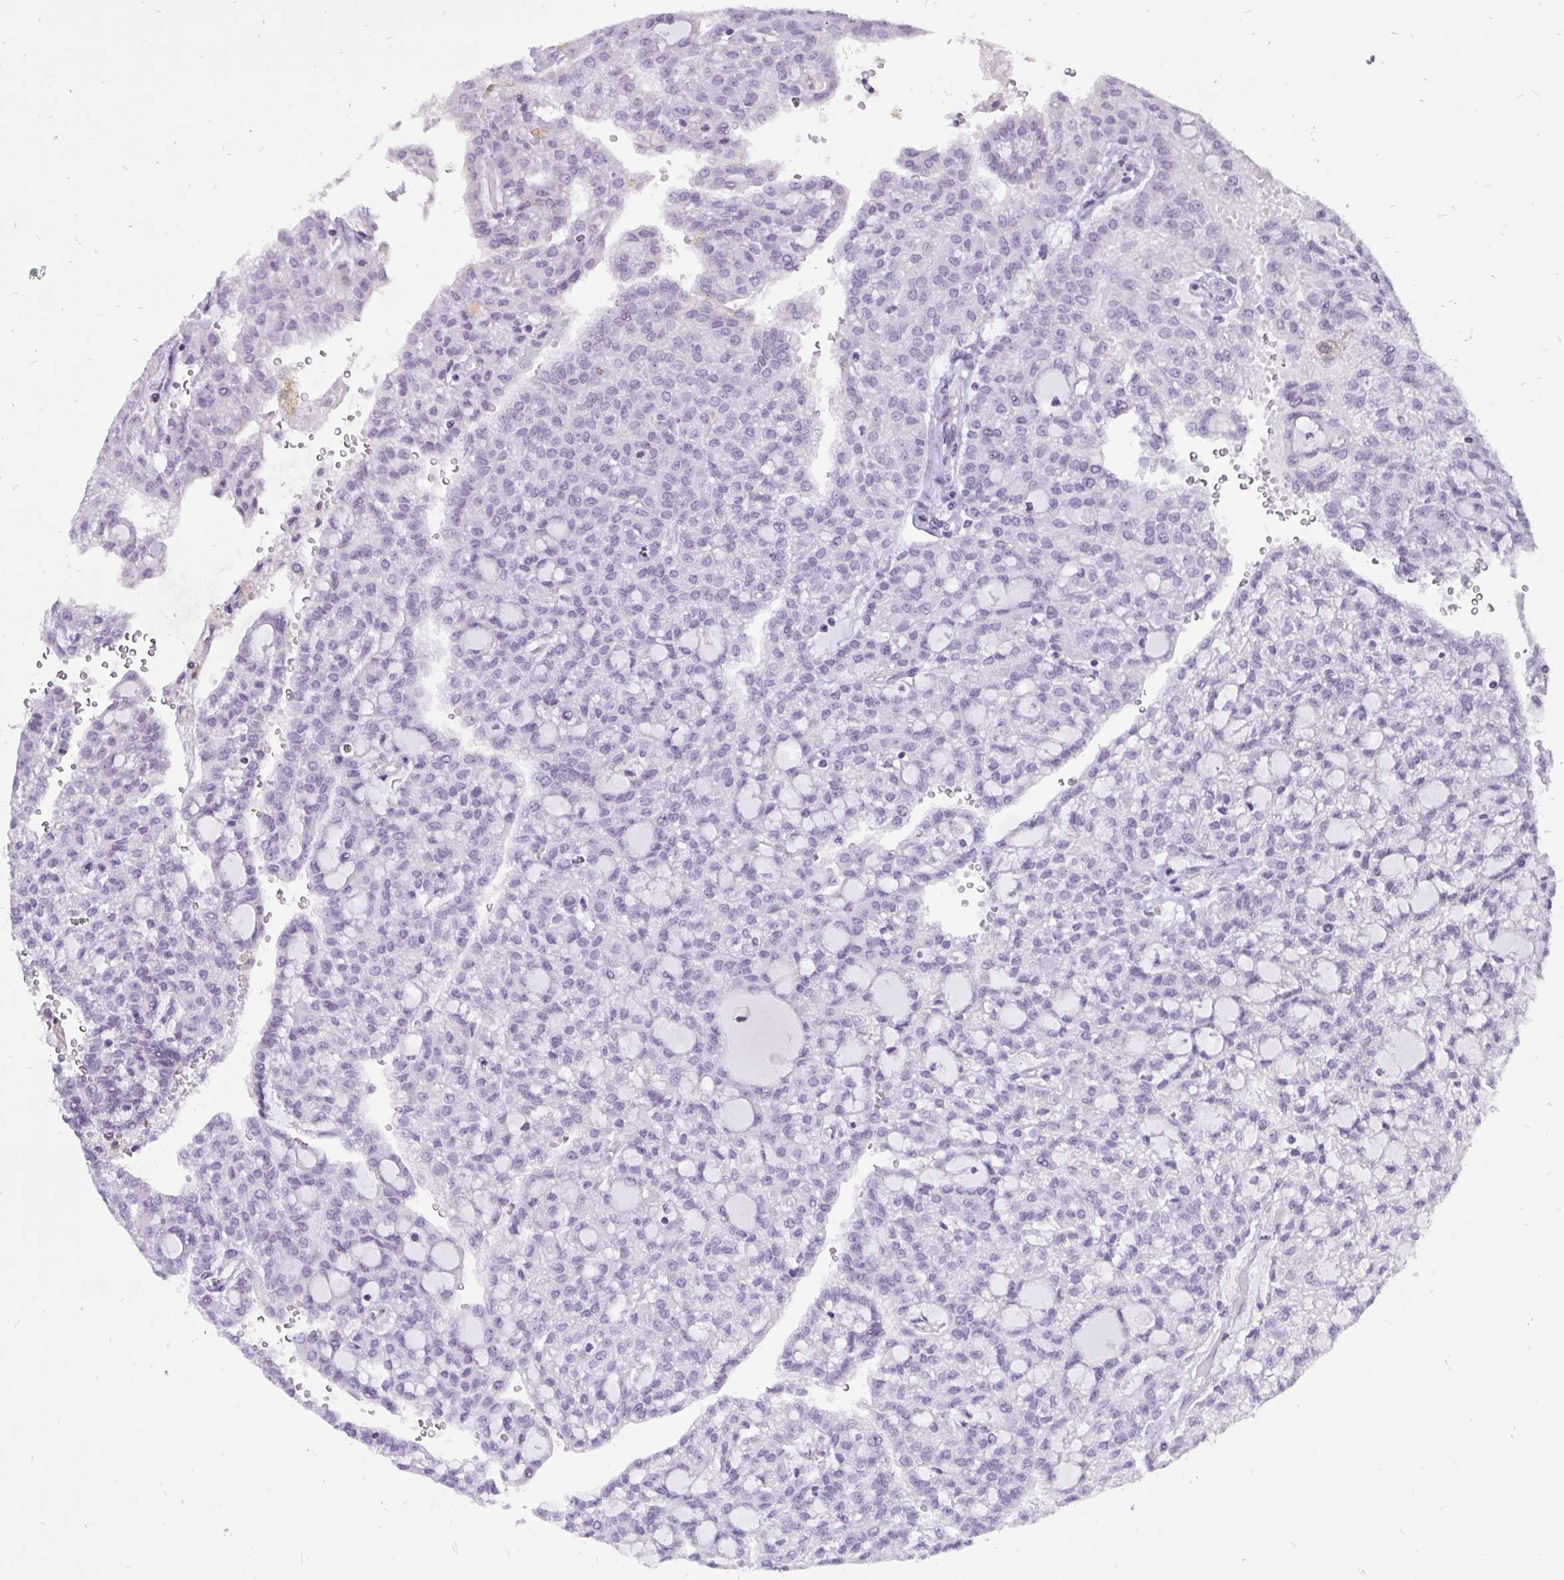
{"staining": {"intensity": "negative", "quantity": "none", "location": "none"}, "tissue": "renal cancer", "cell_type": "Tumor cells", "image_type": "cancer", "snomed": [{"axis": "morphology", "description": "Adenocarcinoma, NOS"}, {"axis": "topography", "description": "Kidney"}], "caption": "Immunohistochemical staining of adenocarcinoma (renal) exhibits no significant staining in tumor cells. The staining was performed using DAB to visualize the protein expression in brown, while the nuclei were stained in blue with hematoxylin (Magnification: 20x).", "gene": "ZNF860", "patient": {"sex": "male", "age": 63}}